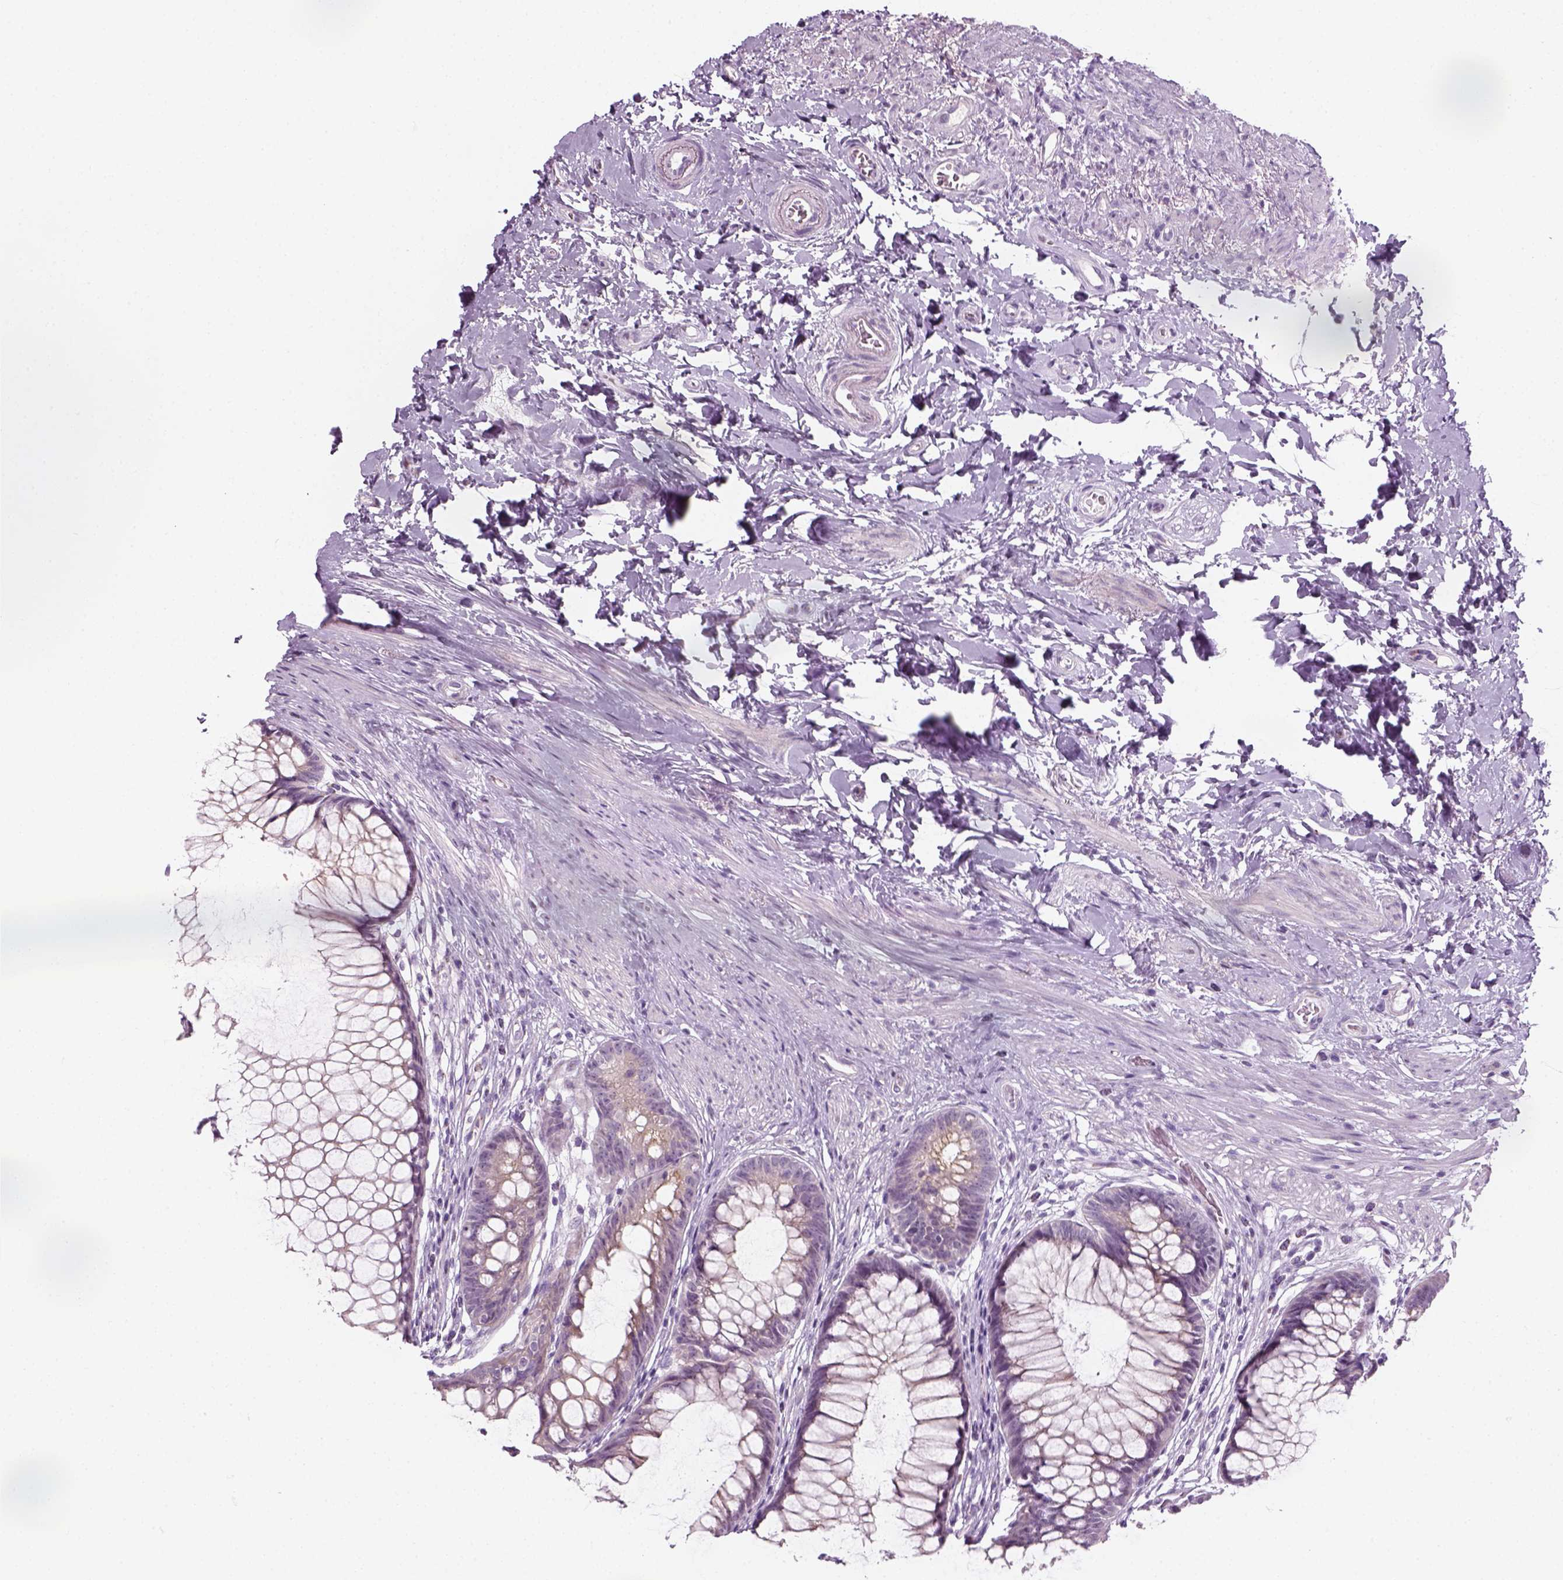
{"staining": {"intensity": "negative", "quantity": "none", "location": "none"}, "tissue": "rectum", "cell_type": "Glandular cells", "image_type": "normal", "snomed": [{"axis": "morphology", "description": "Normal tissue, NOS"}, {"axis": "topography", "description": "Smooth muscle"}, {"axis": "topography", "description": "Rectum"}], "caption": "An IHC micrograph of normal rectum is shown. There is no staining in glandular cells of rectum.", "gene": "IL4", "patient": {"sex": "male", "age": 53}}